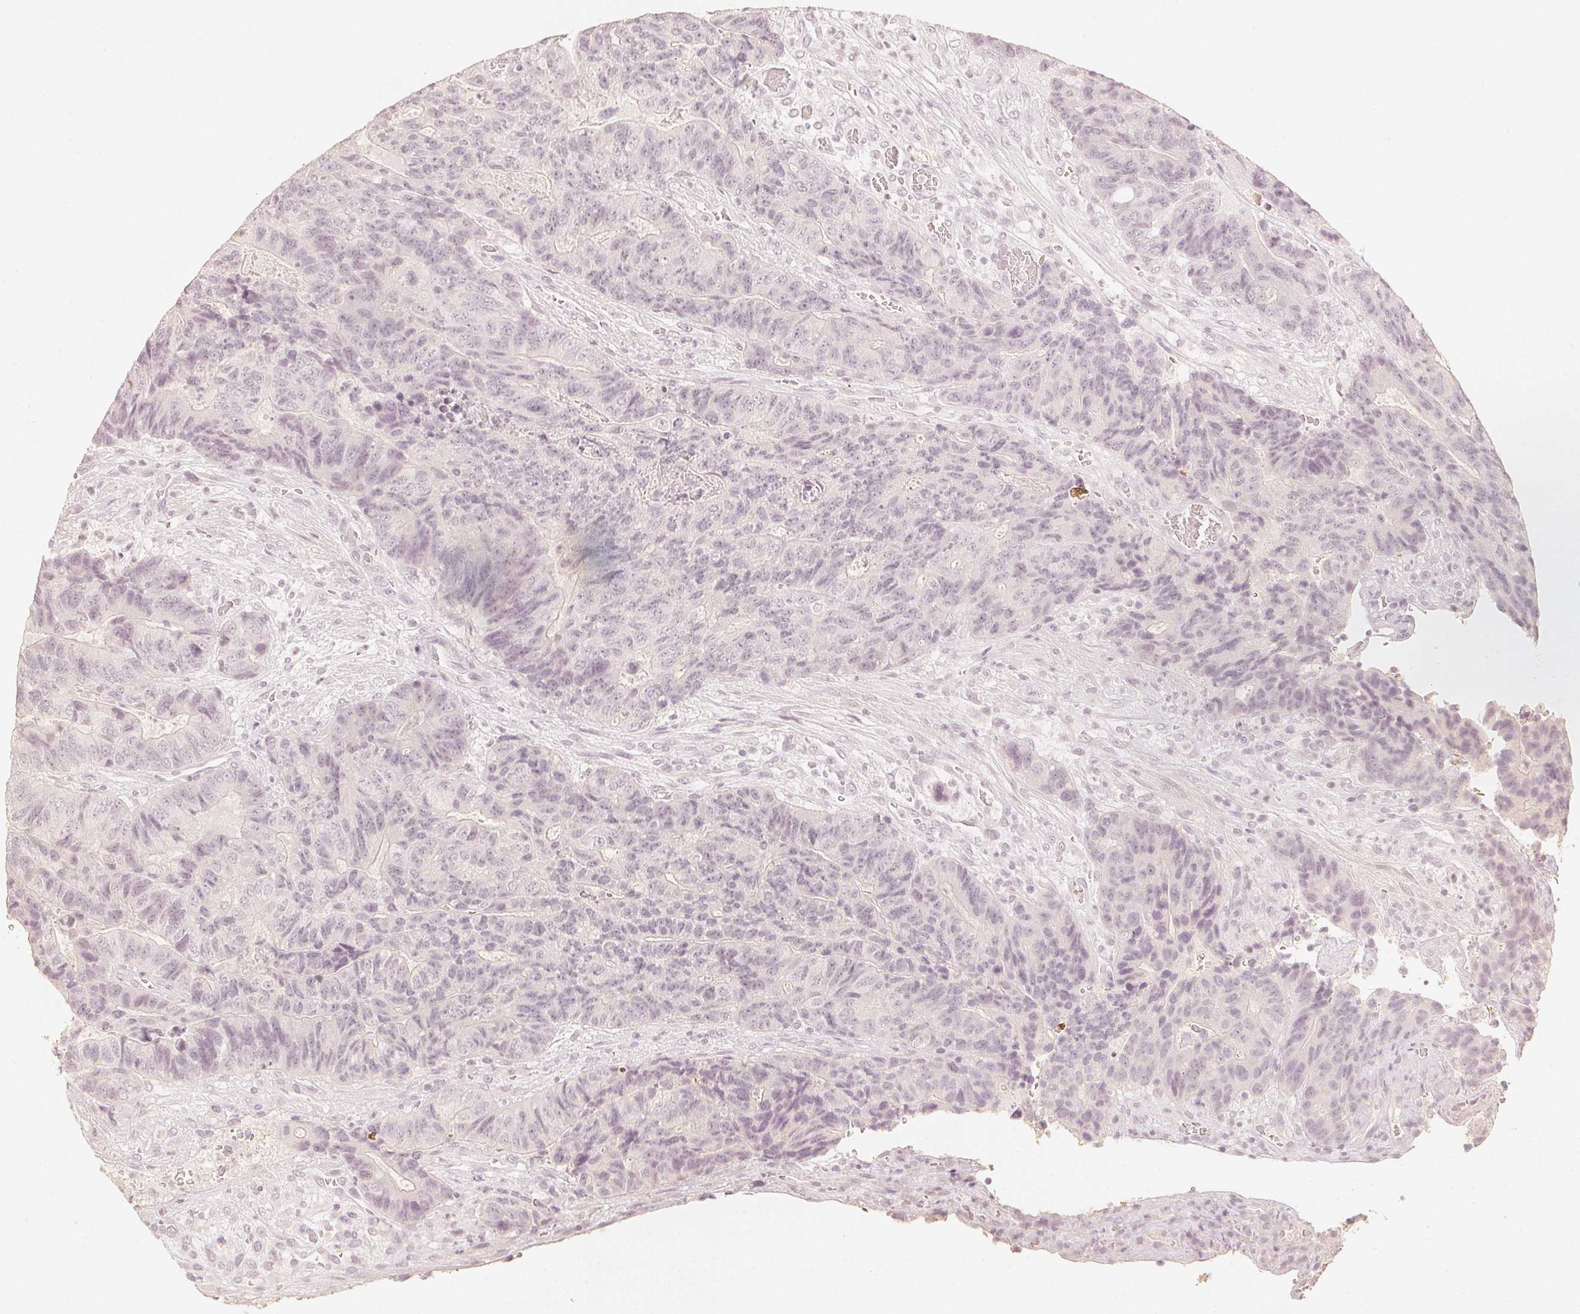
{"staining": {"intensity": "negative", "quantity": "none", "location": "none"}, "tissue": "colorectal cancer", "cell_type": "Tumor cells", "image_type": "cancer", "snomed": [{"axis": "morphology", "description": "Normal tissue, NOS"}, {"axis": "morphology", "description": "Adenocarcinoma, NOS"}, {"axis": "topography", "description": "Colon"}], "caption": "A photomicrograph of adenocarcinoma (colorectal) stained for a protein shows no brown staining in tumor cells.", "gene": "CALB1", "patient": {"sex": "female", "age": 48}}